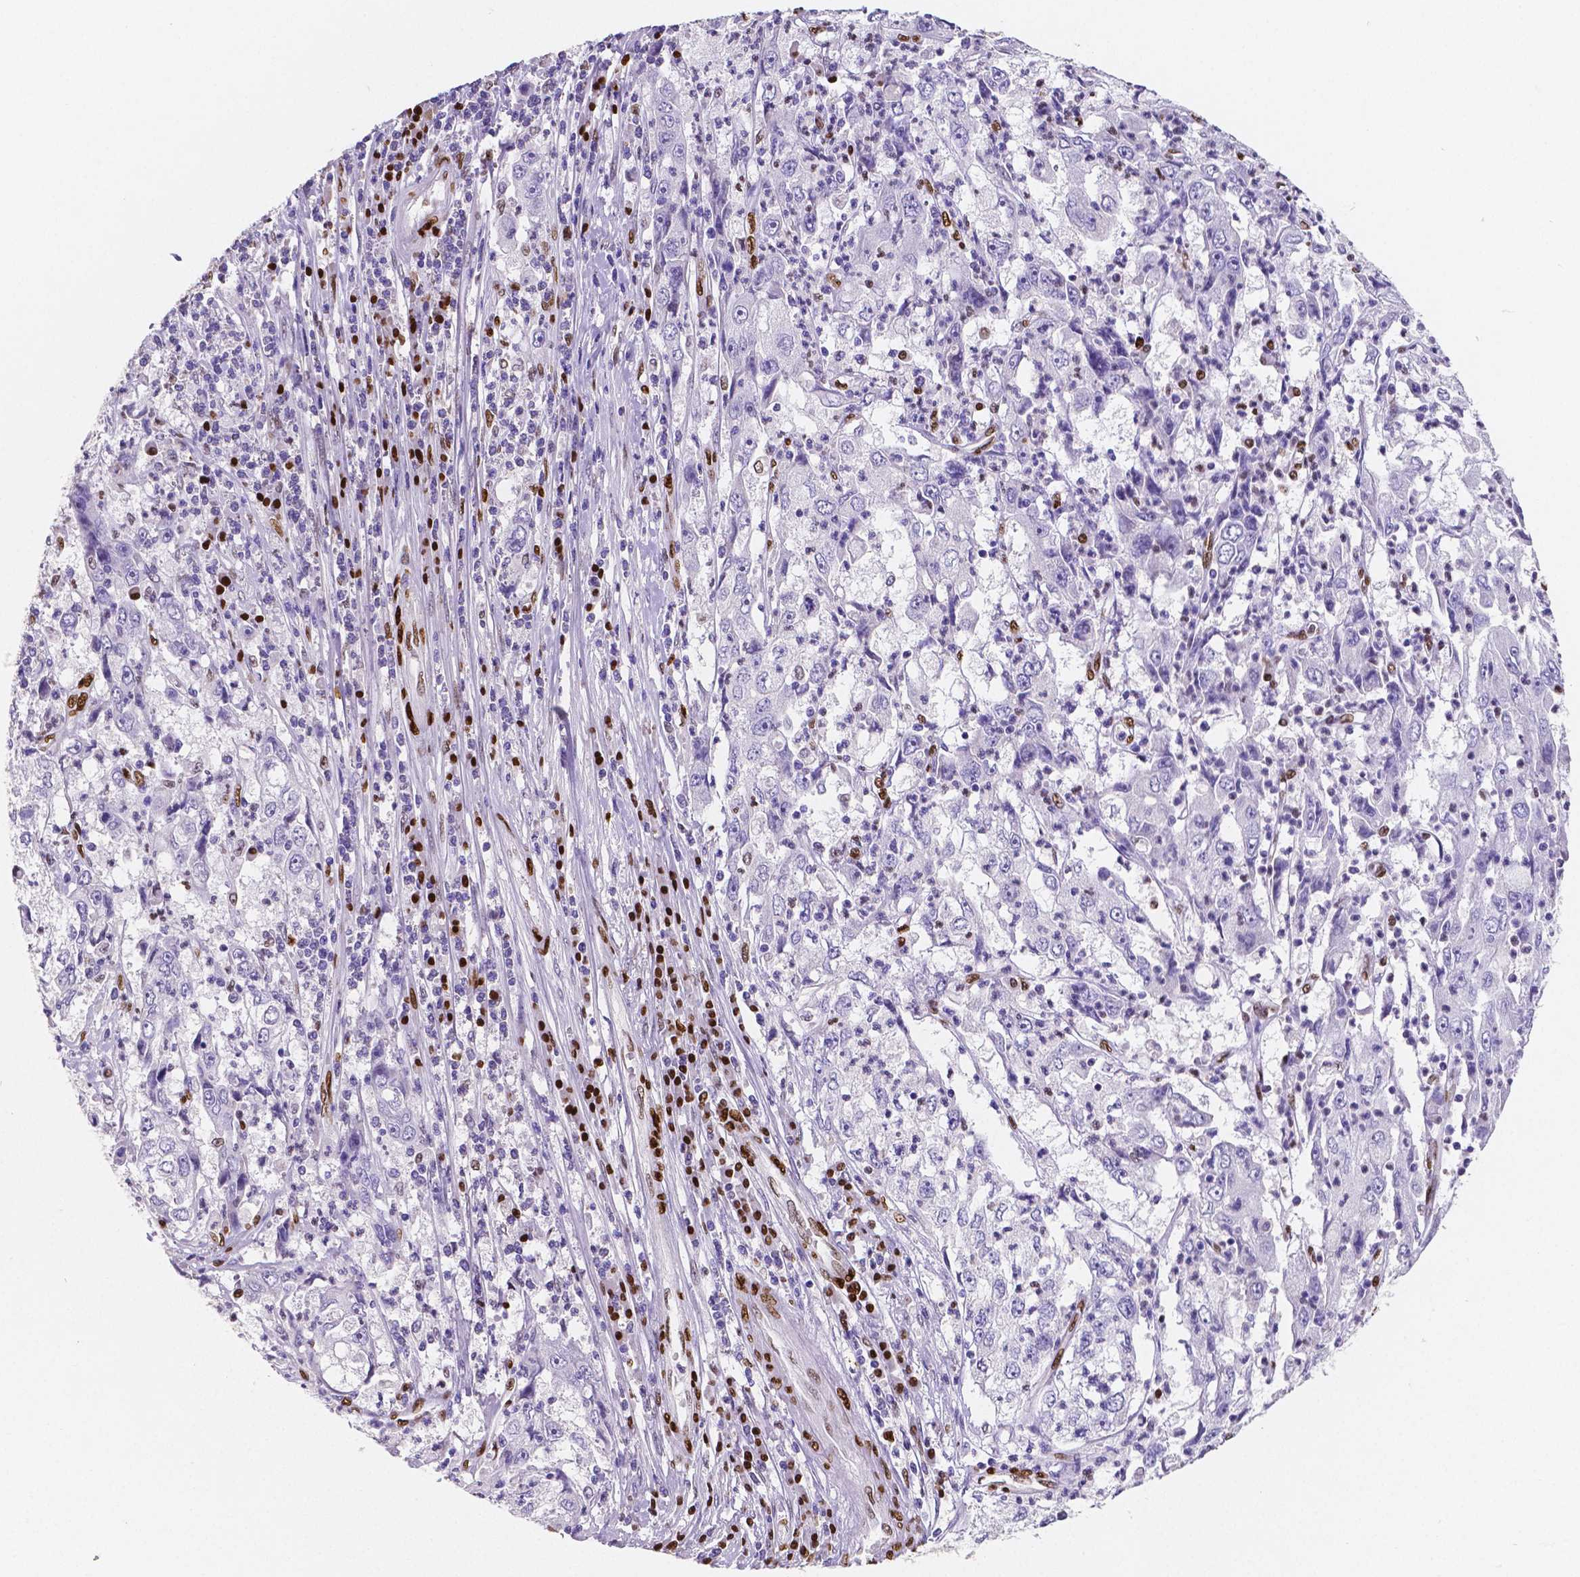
{"staining": {"intensity": "negative", "quantity": "none", "location": "none"}, "tissue": "cervical cancer", "cell_type": "Tumor cells", "image_type": "cancer", "snomed": [{"axis": "morphology", "description": "Squamous cell carcinoma, NOS"}, {"axis": "topography", "description": "Cervix"}], "caption": "Protein analysis of cervical cancer (squamous cell carcinoma) exhibits no significant expression in tumor cells.", "gene": "MEF2C", "patient": {"sex": "female", "age": 36}}